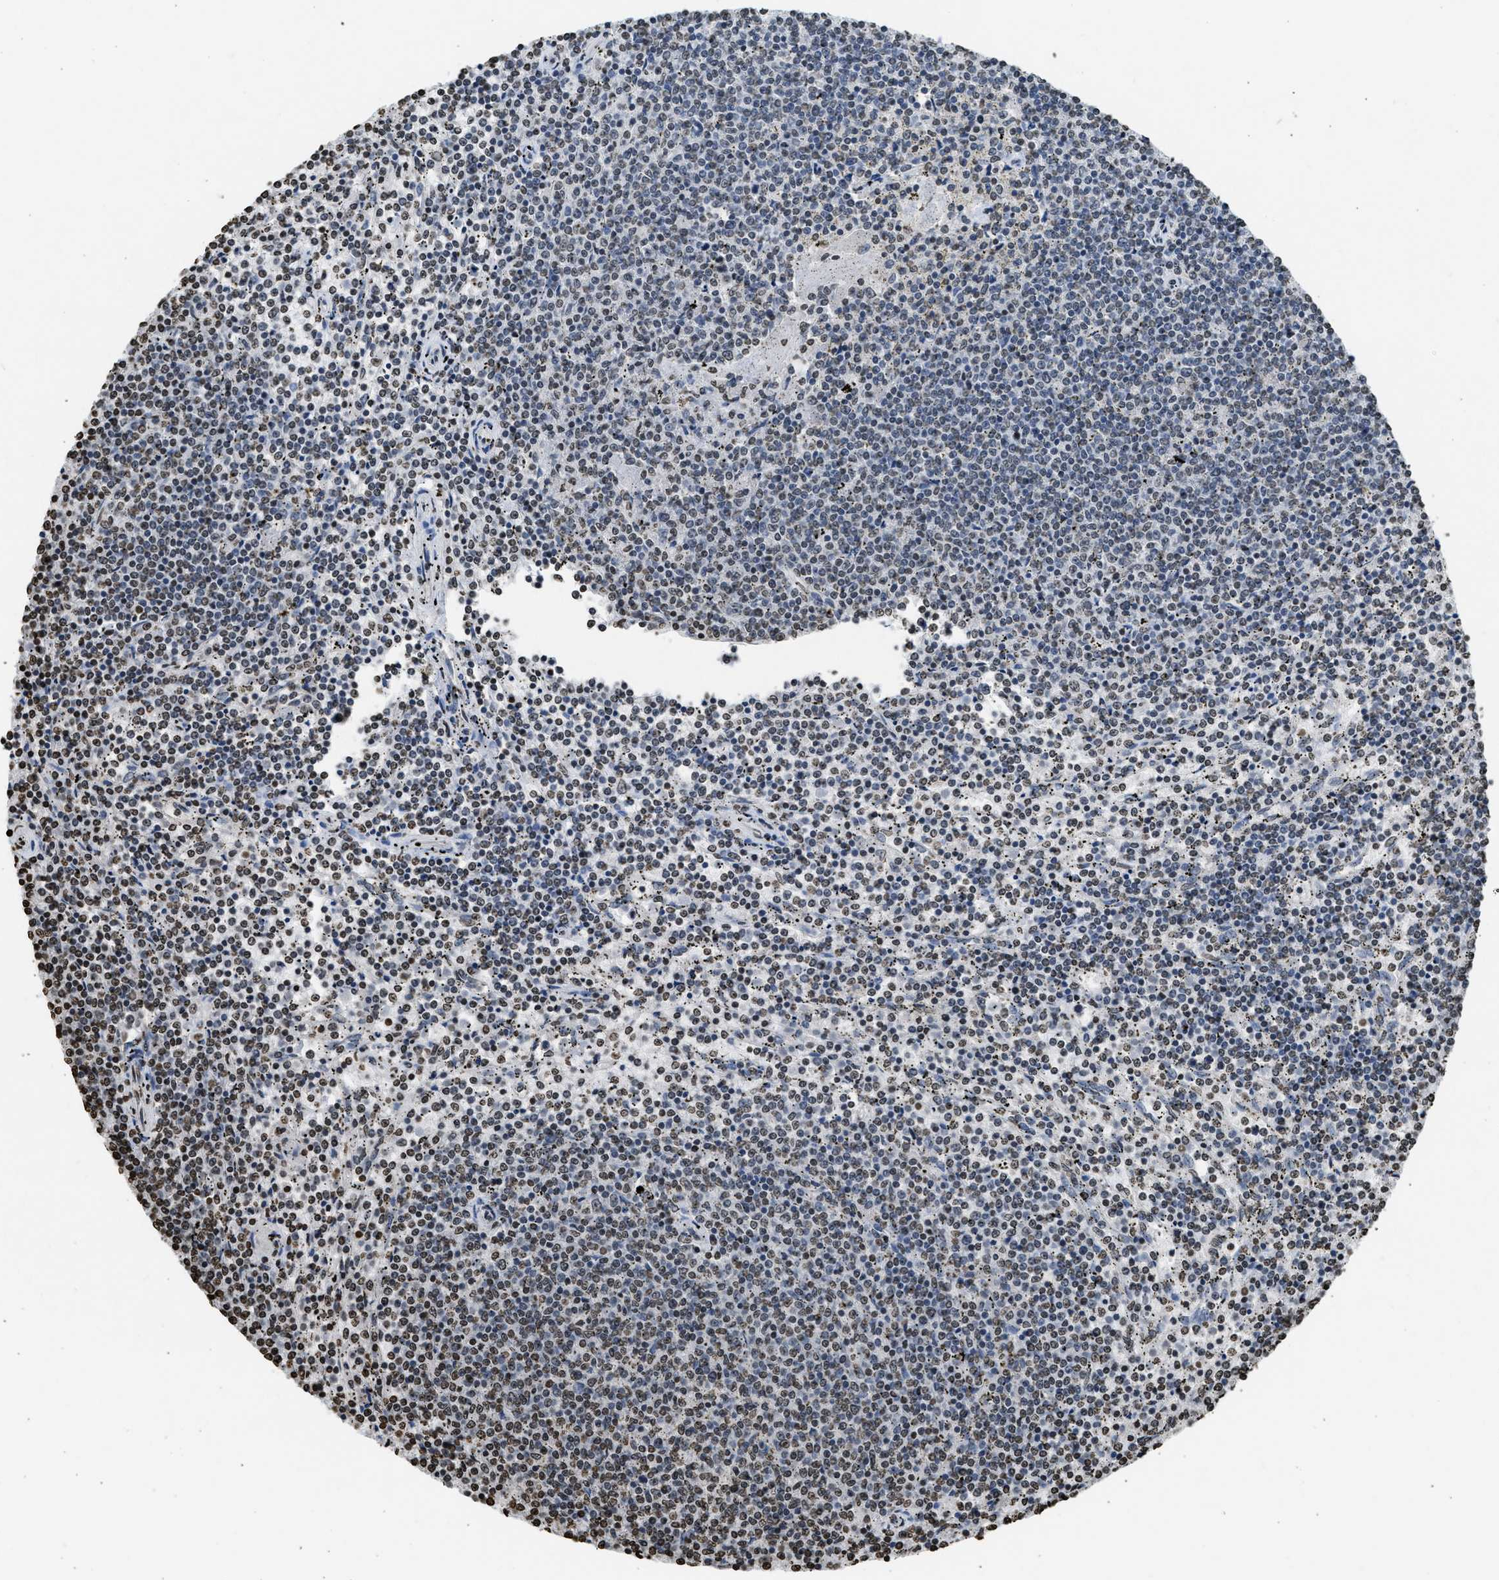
{"staining": {"intensity": "moderate", "quantity": "25%-75%", "location": "nuclear"}, "tissue": "lymphoma", "cell_type": "Tumor cells", "image_type": "cancer", "snomed": [{"axis": "morphology", "description": "Malignant lymphoma, non-Hodgkin's type, Low grade"}, {"axis": "topography", "description": "Spleen"}], "caption": "Lymphoma tissue displays moderate nuclear expression in approximately 25%-75% of tumor cells, visualized by immunohistochemistry. (DAB (3,3'-diaminobenzidine) IHC, brown staining for protein, blue staining for nuclei).", "gene": "RRAGC", "patient": {"sex": "female", "age": 50}}